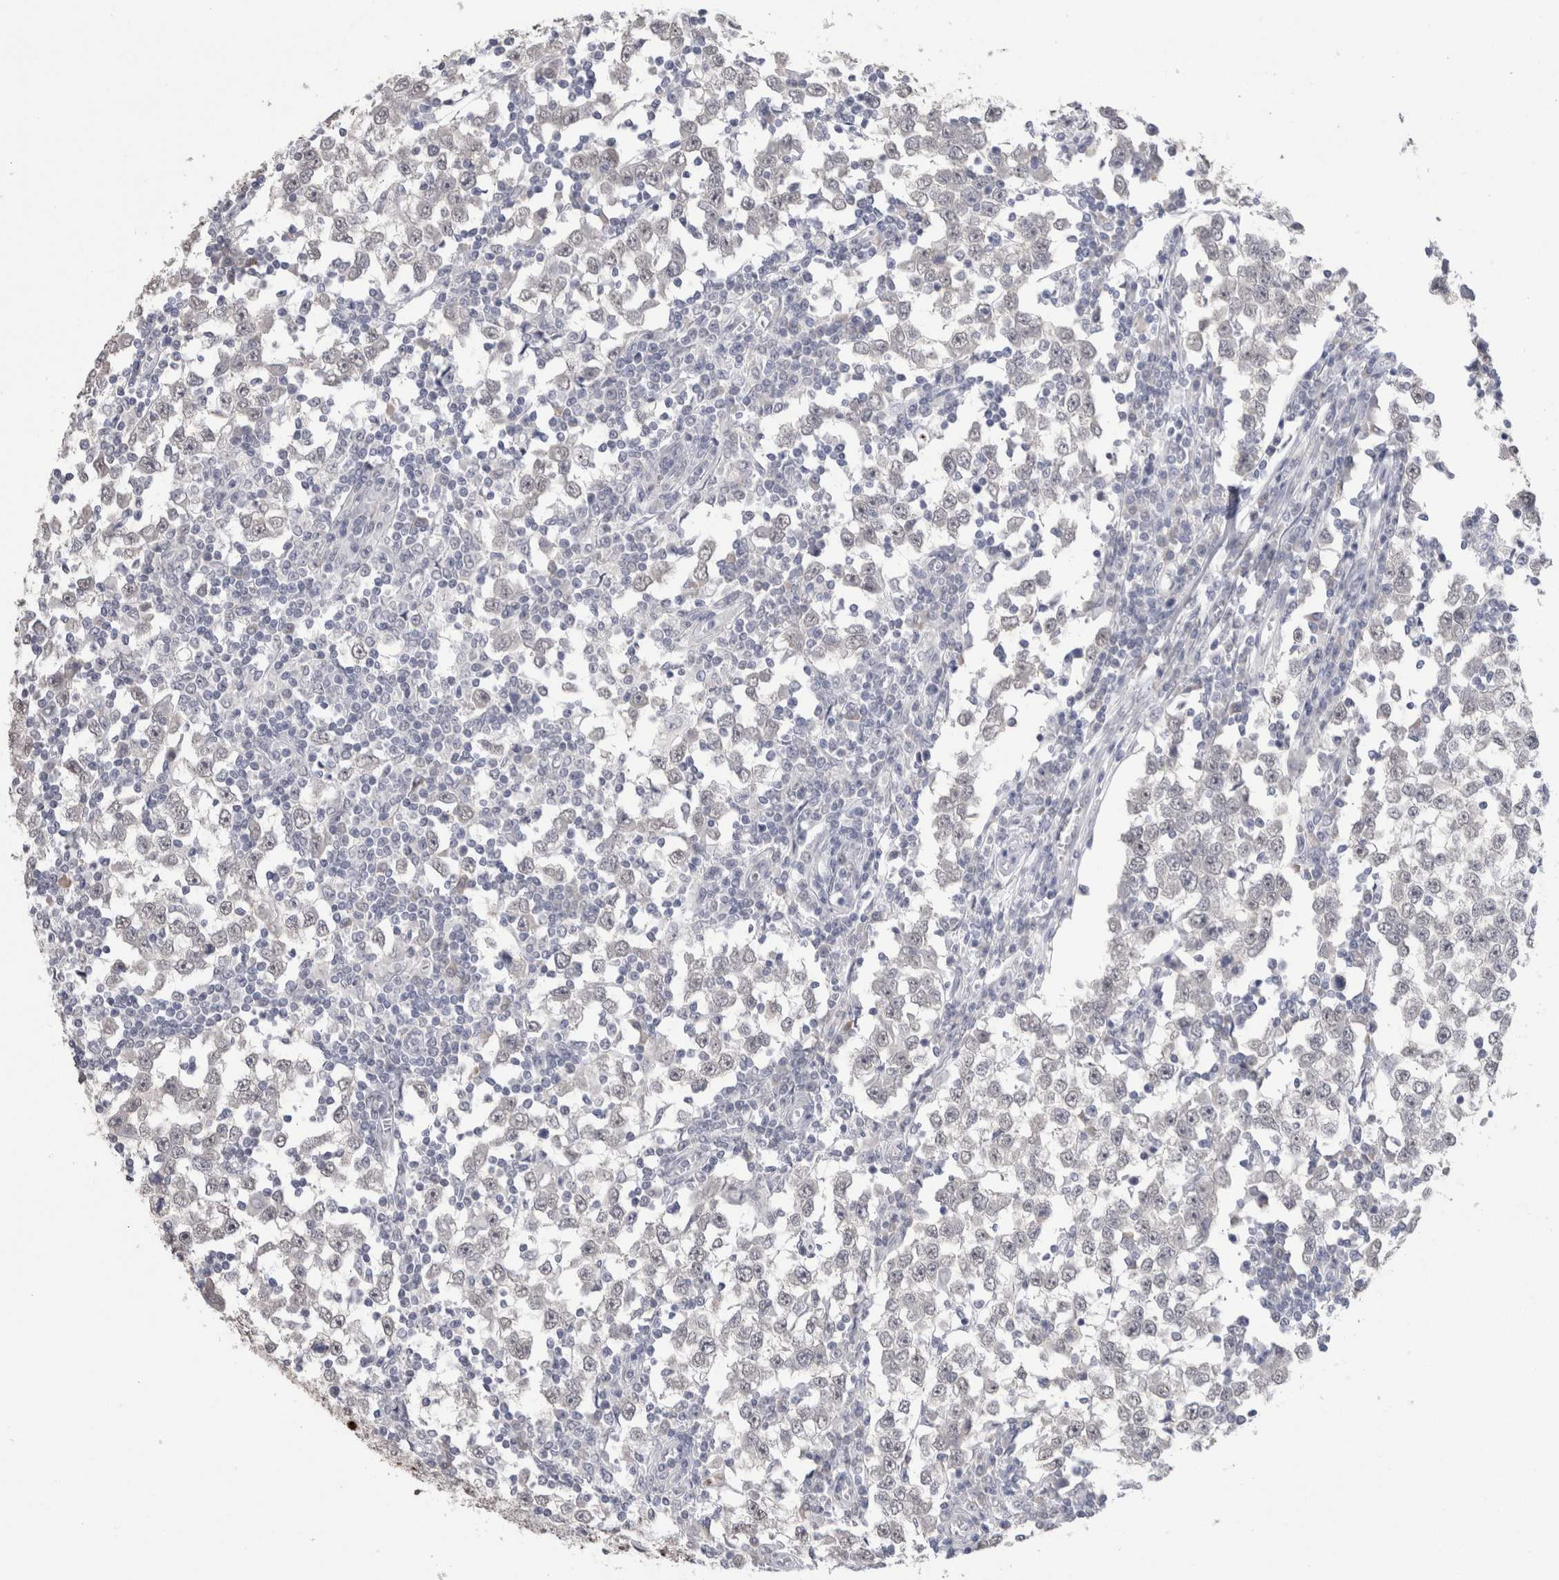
{"staining": {"intensity": "negative", "quantity": "none", "location": "none"}, "tissue": "testis cancer", "cell_type": "Tumor cells", "image_type": "cancer", "snomed": [{"axis": "morphology", "description": "Seminoma, NOS"}, {"axis": "topography", "description": "Testis"}], "caption": "Immunohistochemical staining of human testis cancer (seminoma) demonstrates no significant positivity in tumor cells.", "gene": "CADM3", "patient": {"sex": "male", "age": 65}}